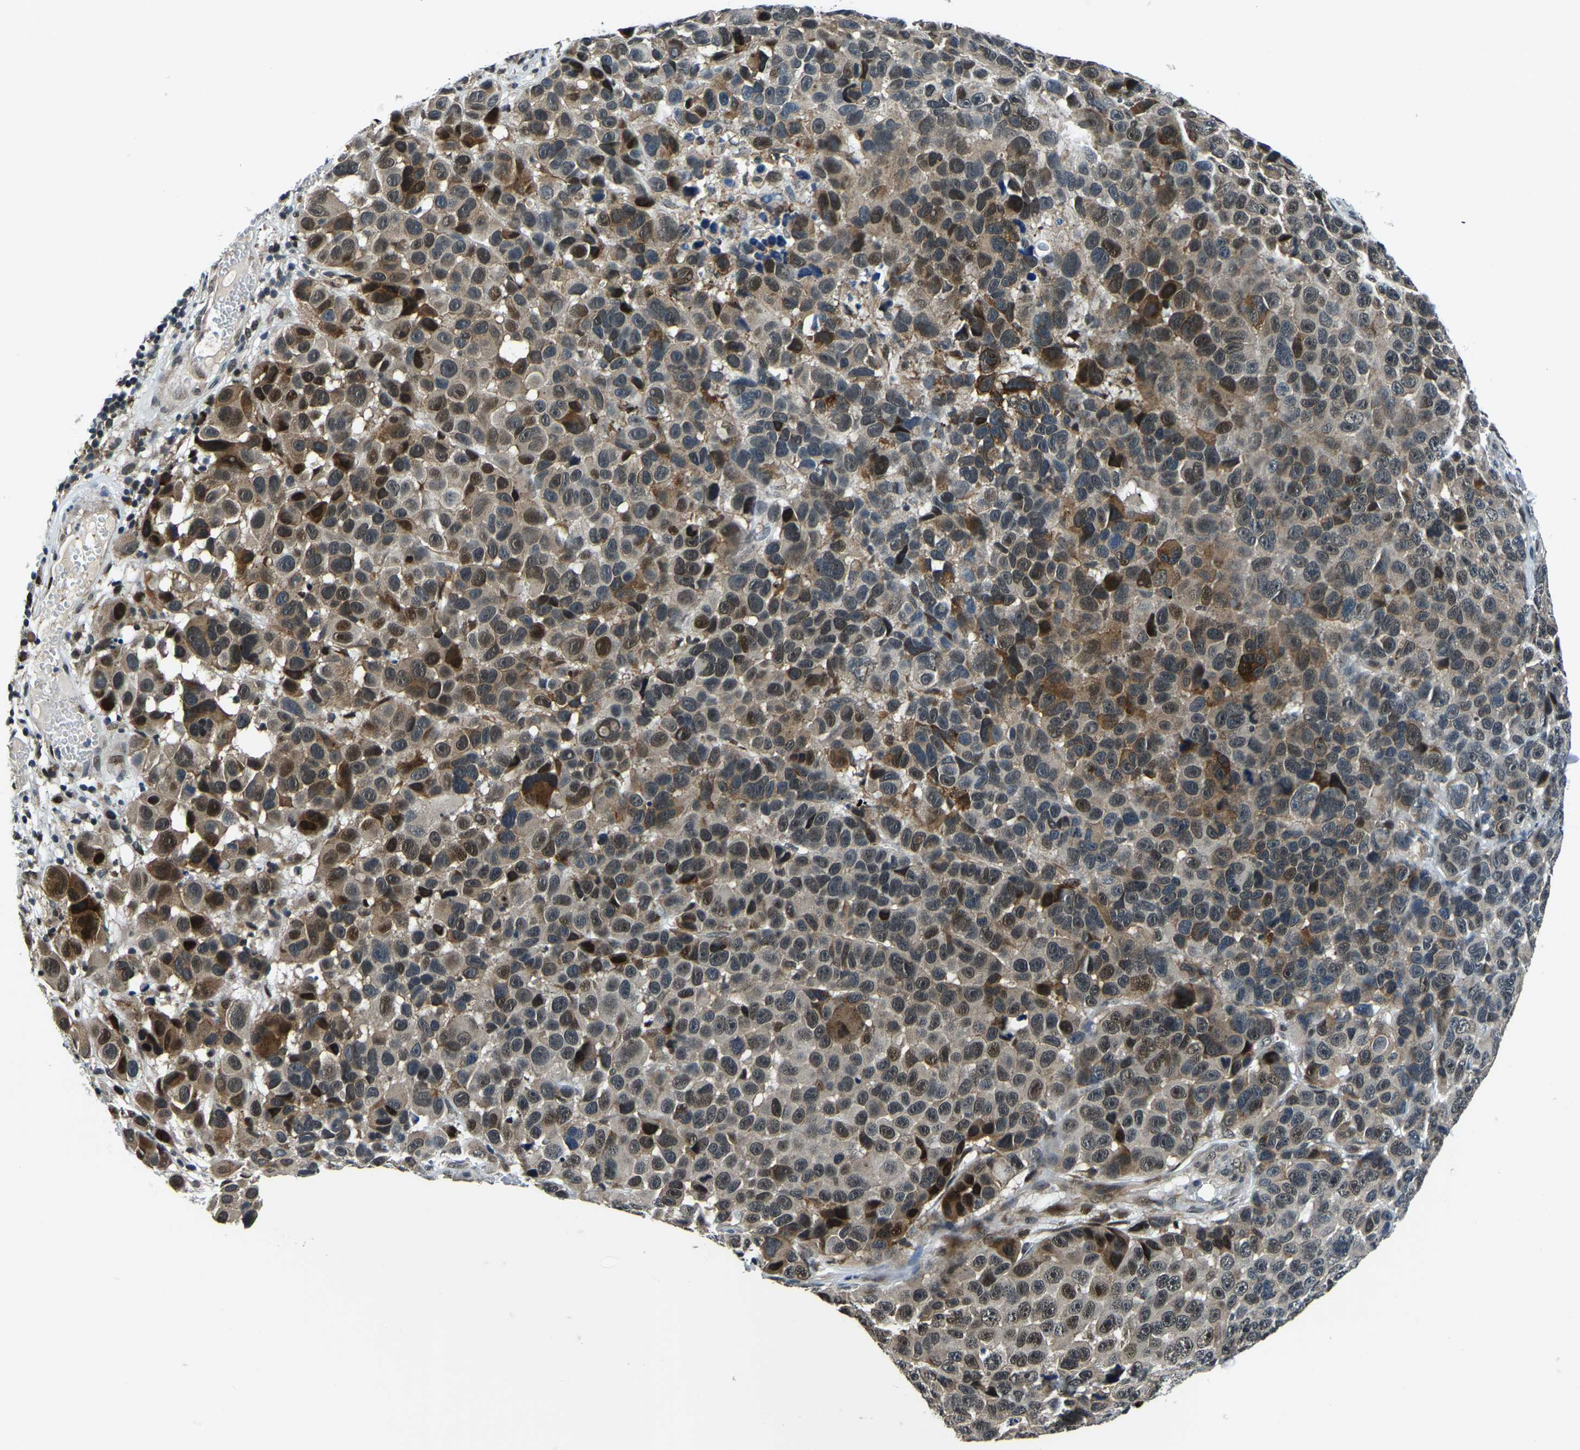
{"staining": {"intensity": "moderate", "quantity": ">75%", "location": "cytoplasmic/membranous,nuclear"}, "tissue": "melanoma", "cell_type": "Tumor cells", "image_type": "cancer", "snomed": [{"axis": "morphology", "description": "Malignant melanoma, NOS"}, {"axis": "topography", "description": "Skin"}], "caption": "This micrograph exhibits immunohistochemistry staining of malignant melanoma, with medium moderate cytoplasmic/membranous and nuclear staining in approximately >75% of tumor cells.", "gene": "ING2", "patient": {"sex": "male", "age": 53}}